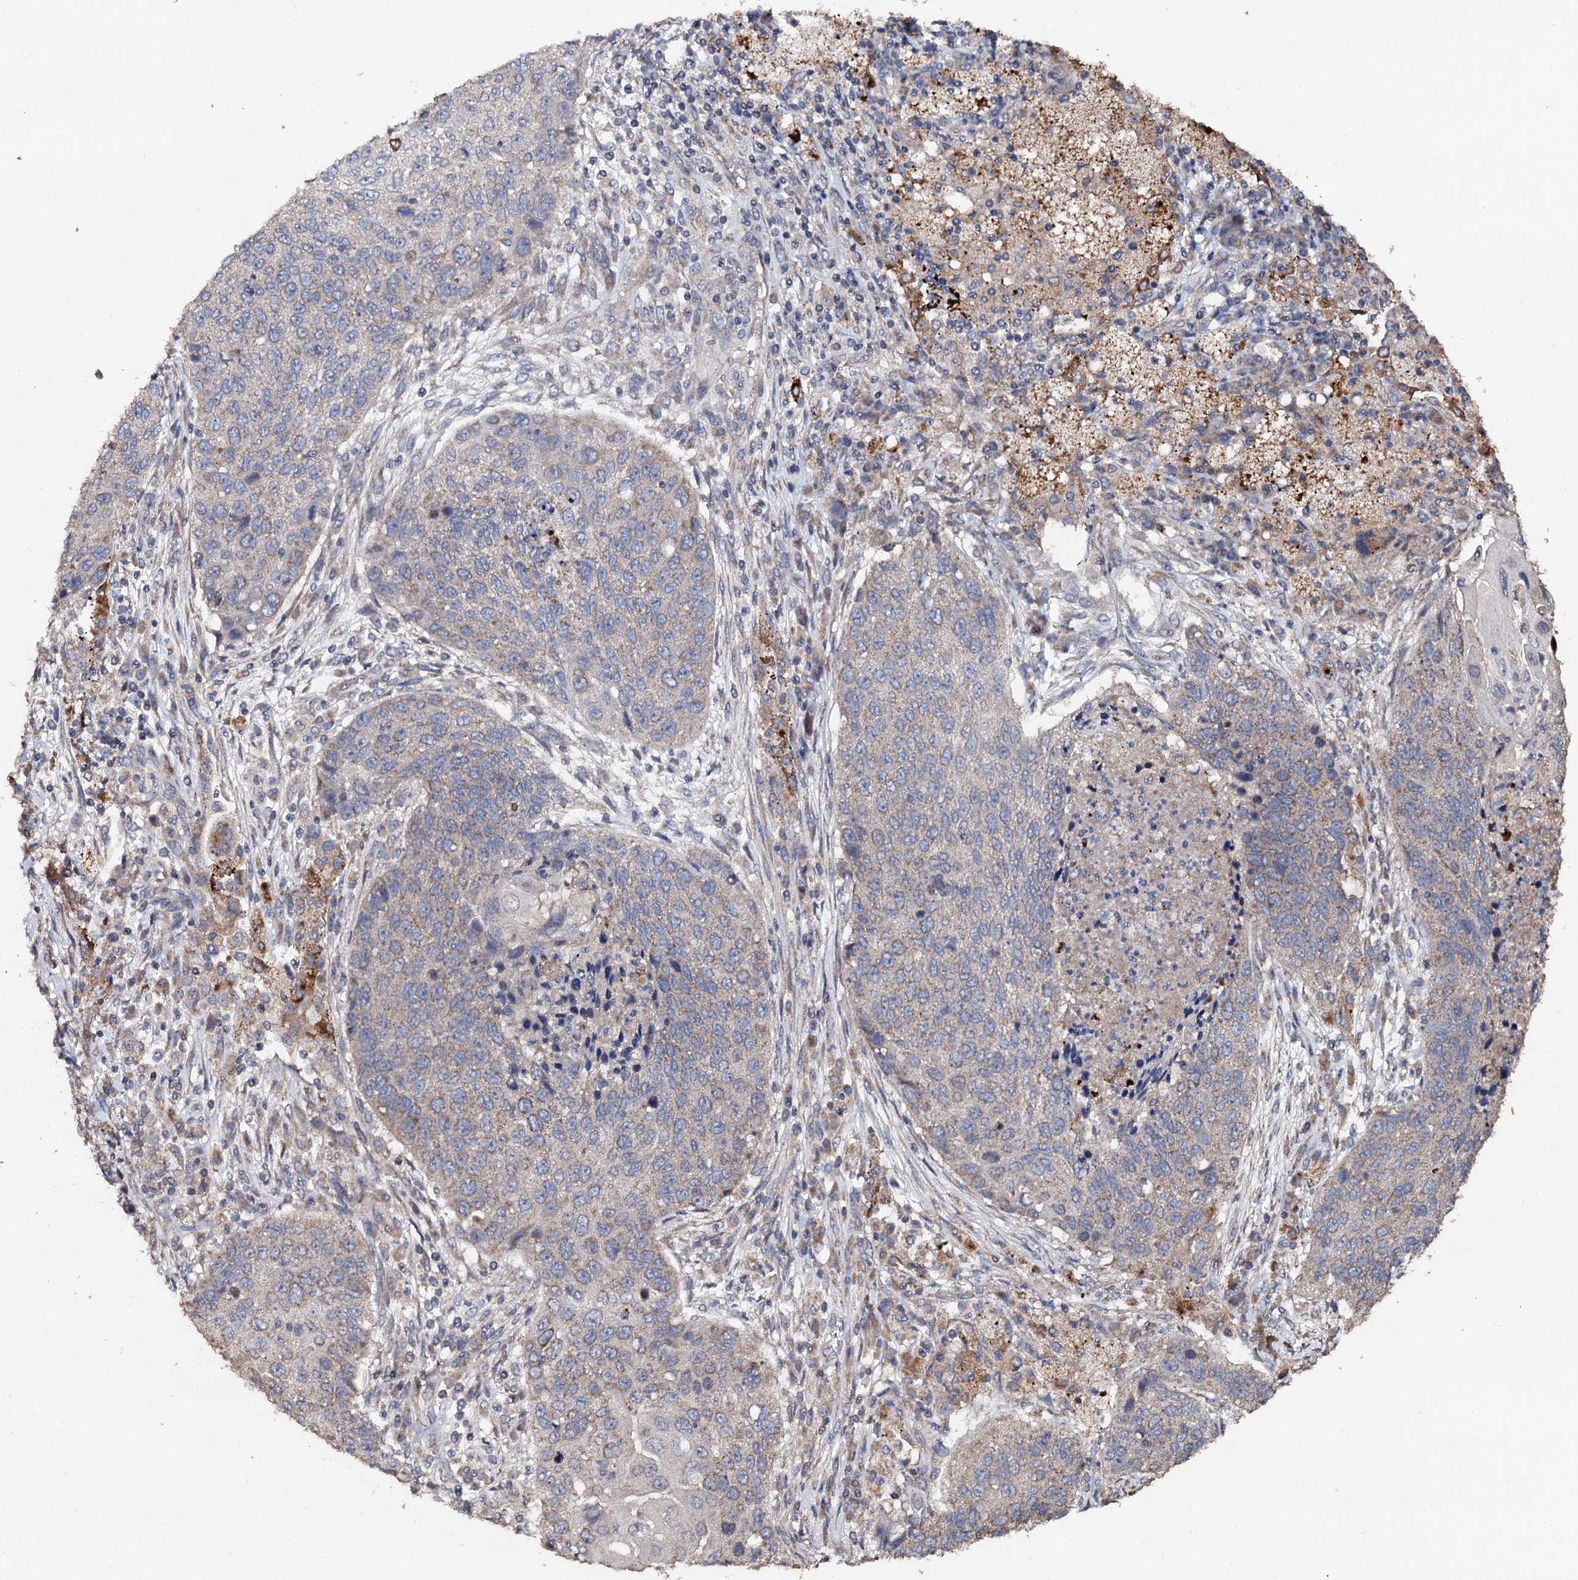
{"staining": {"intensity": "weak", "quantity": "<25%", "location": "cytoplasmic/membranous"}, "tissue": "lung cancer", "cell_type": "Tumor cells", "image_type": "cancer", "snomed": [{"axis": "morphology", "description": "Squamous cell carcinoma, NOS"}, {"axis": "topography", "description": "Lung"}], "caption": "Tumor cells show no significant expression in lung squamous cell carcinoma.", "gene": "PPTC7", "patient": {"sex": "female", "age": 63}}